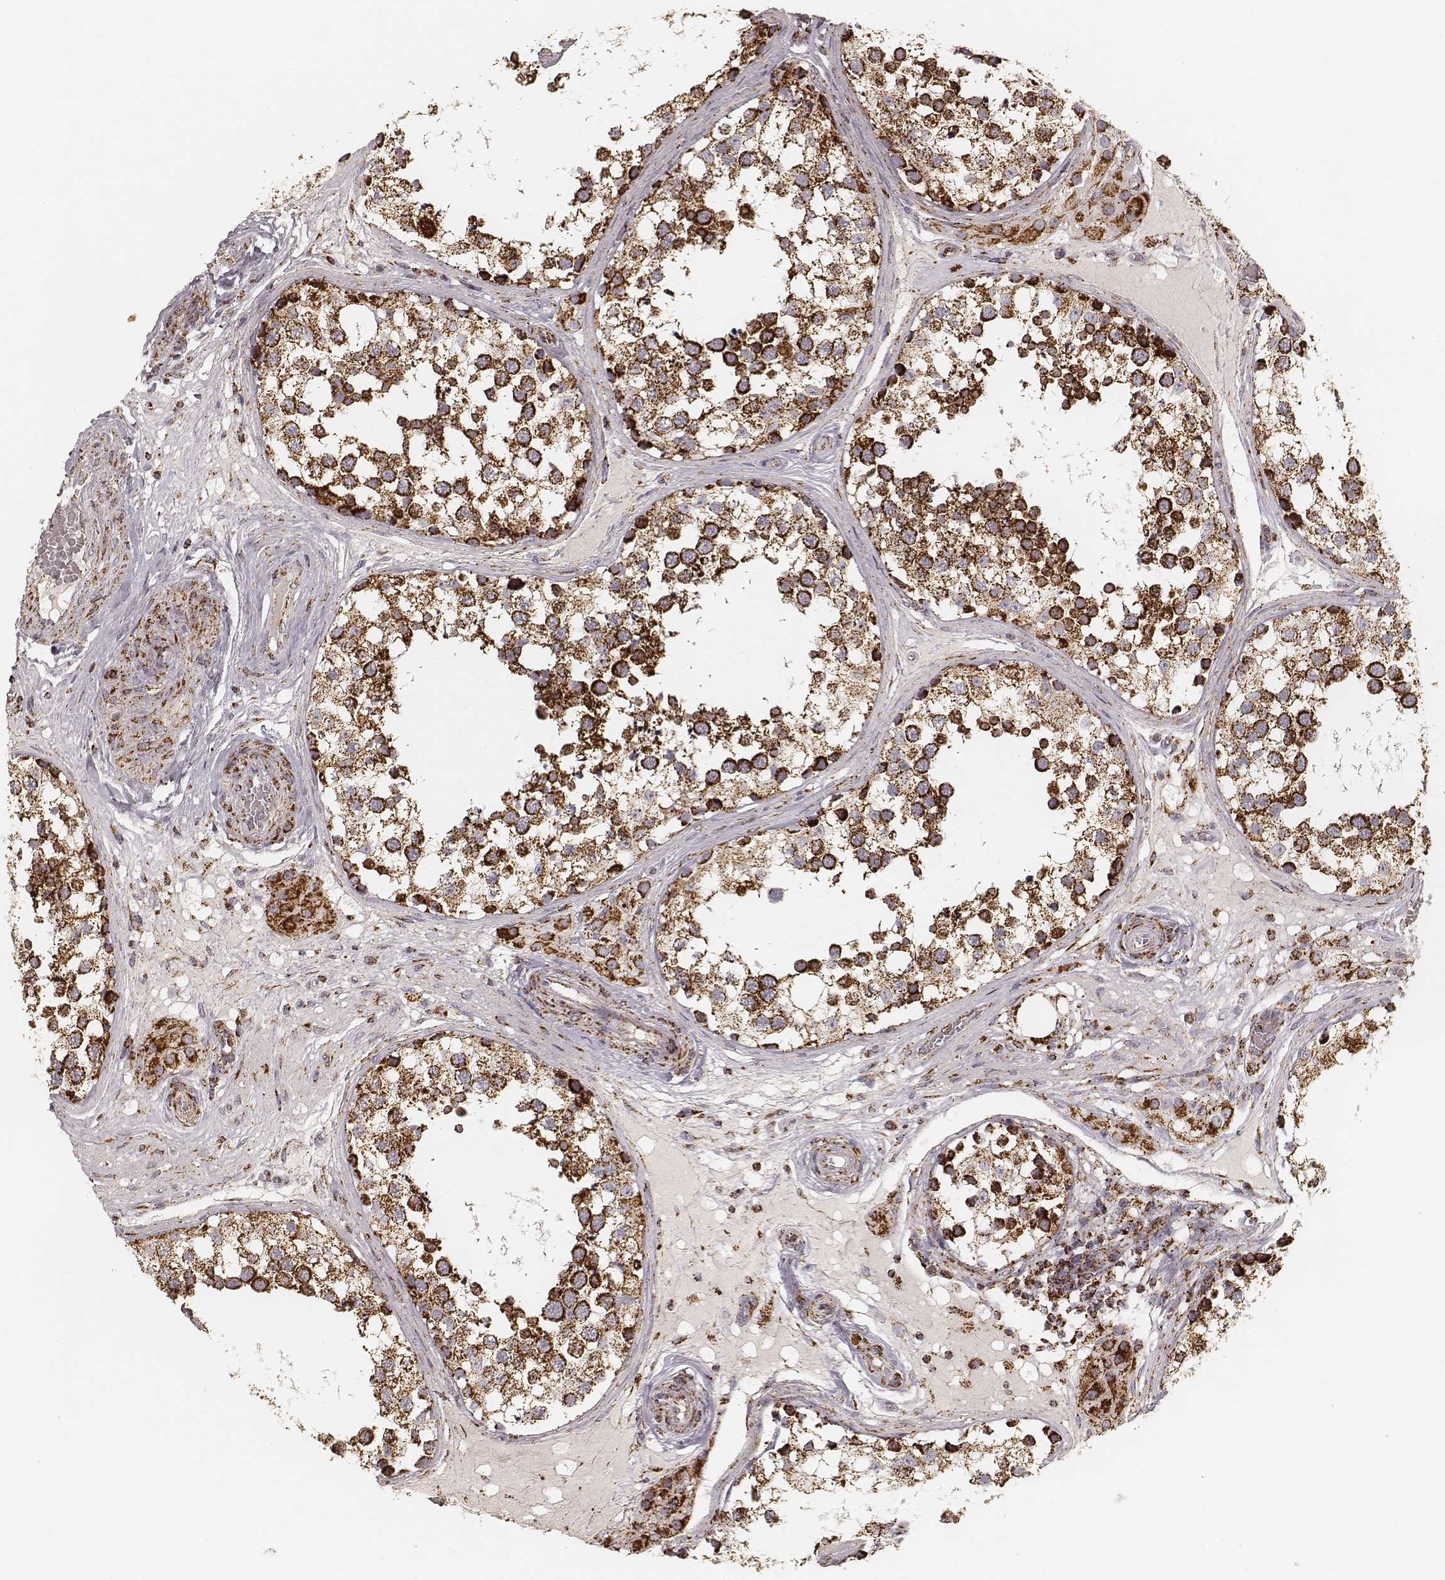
{"staining": {"intensity": "strong", "quantity": ">75%", "location": "cytoplasmic/membranous"}, "tissue": "testis", "cell_type": "Cells in seminiferous ducts", "image_type": "normal", "snomed": [{"axis": "morphology", "description": "Normal tissue, NOS"}, {"axis": "morphology", "description": "Seminoma, NOS"}, {"axis": "topography", "description": "Testis"}], "caption": "Cells in seminiferous ducts demonstrate high levels of strong cytoplasmic/membranous expression in about >75% of cells in normal human testis. The staining was performed using DAB (3,3'-diaminobenzidine) to visualize the protein expression in brown, while the nuclei were stained in blue with hematoxylin (Magnification: 20x).", "gene": "CS", "patient": {"sex": "male", "age": 65}}